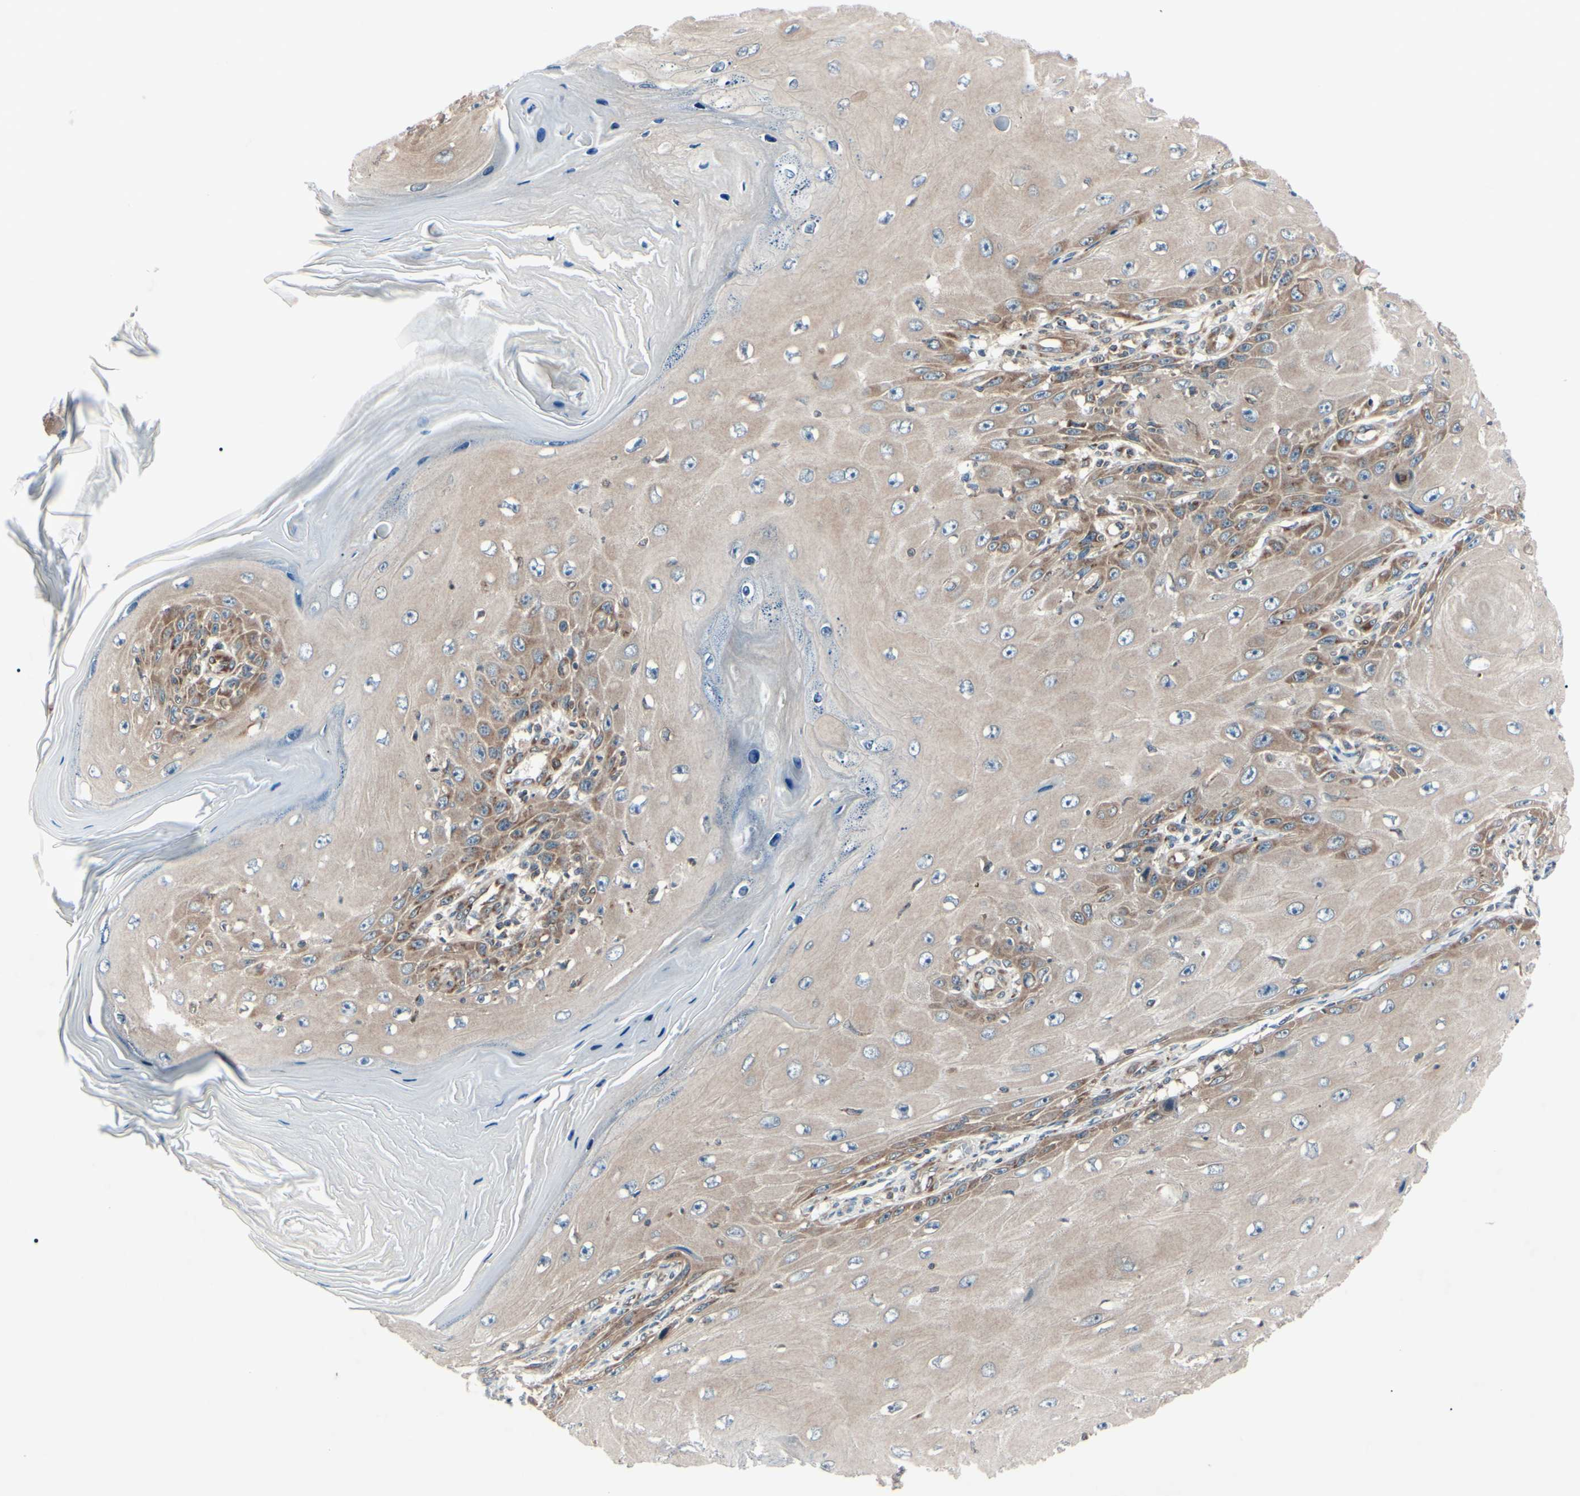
{"staining": {"intensity": "moderate", "quantity": ">75%", "location": "cytoplasmic/membranous"}, "tissue": "skin cancer", "cell_type": "Tumor cells", "image_type": "cancer", "snomed": [{"axis": "morphology", "description": "Squamous cell carcinoma, NOS"}, {"axis": "topography", "description": "Skin"}], "caption": "Protein staining of skin squamous cell carcinoma tissue displays moderate cytoplasmic/membranous staining in about >75% of tumor cells.", "gene": "MAPRE1", "patient": {"sex": "female", "age": 73}}